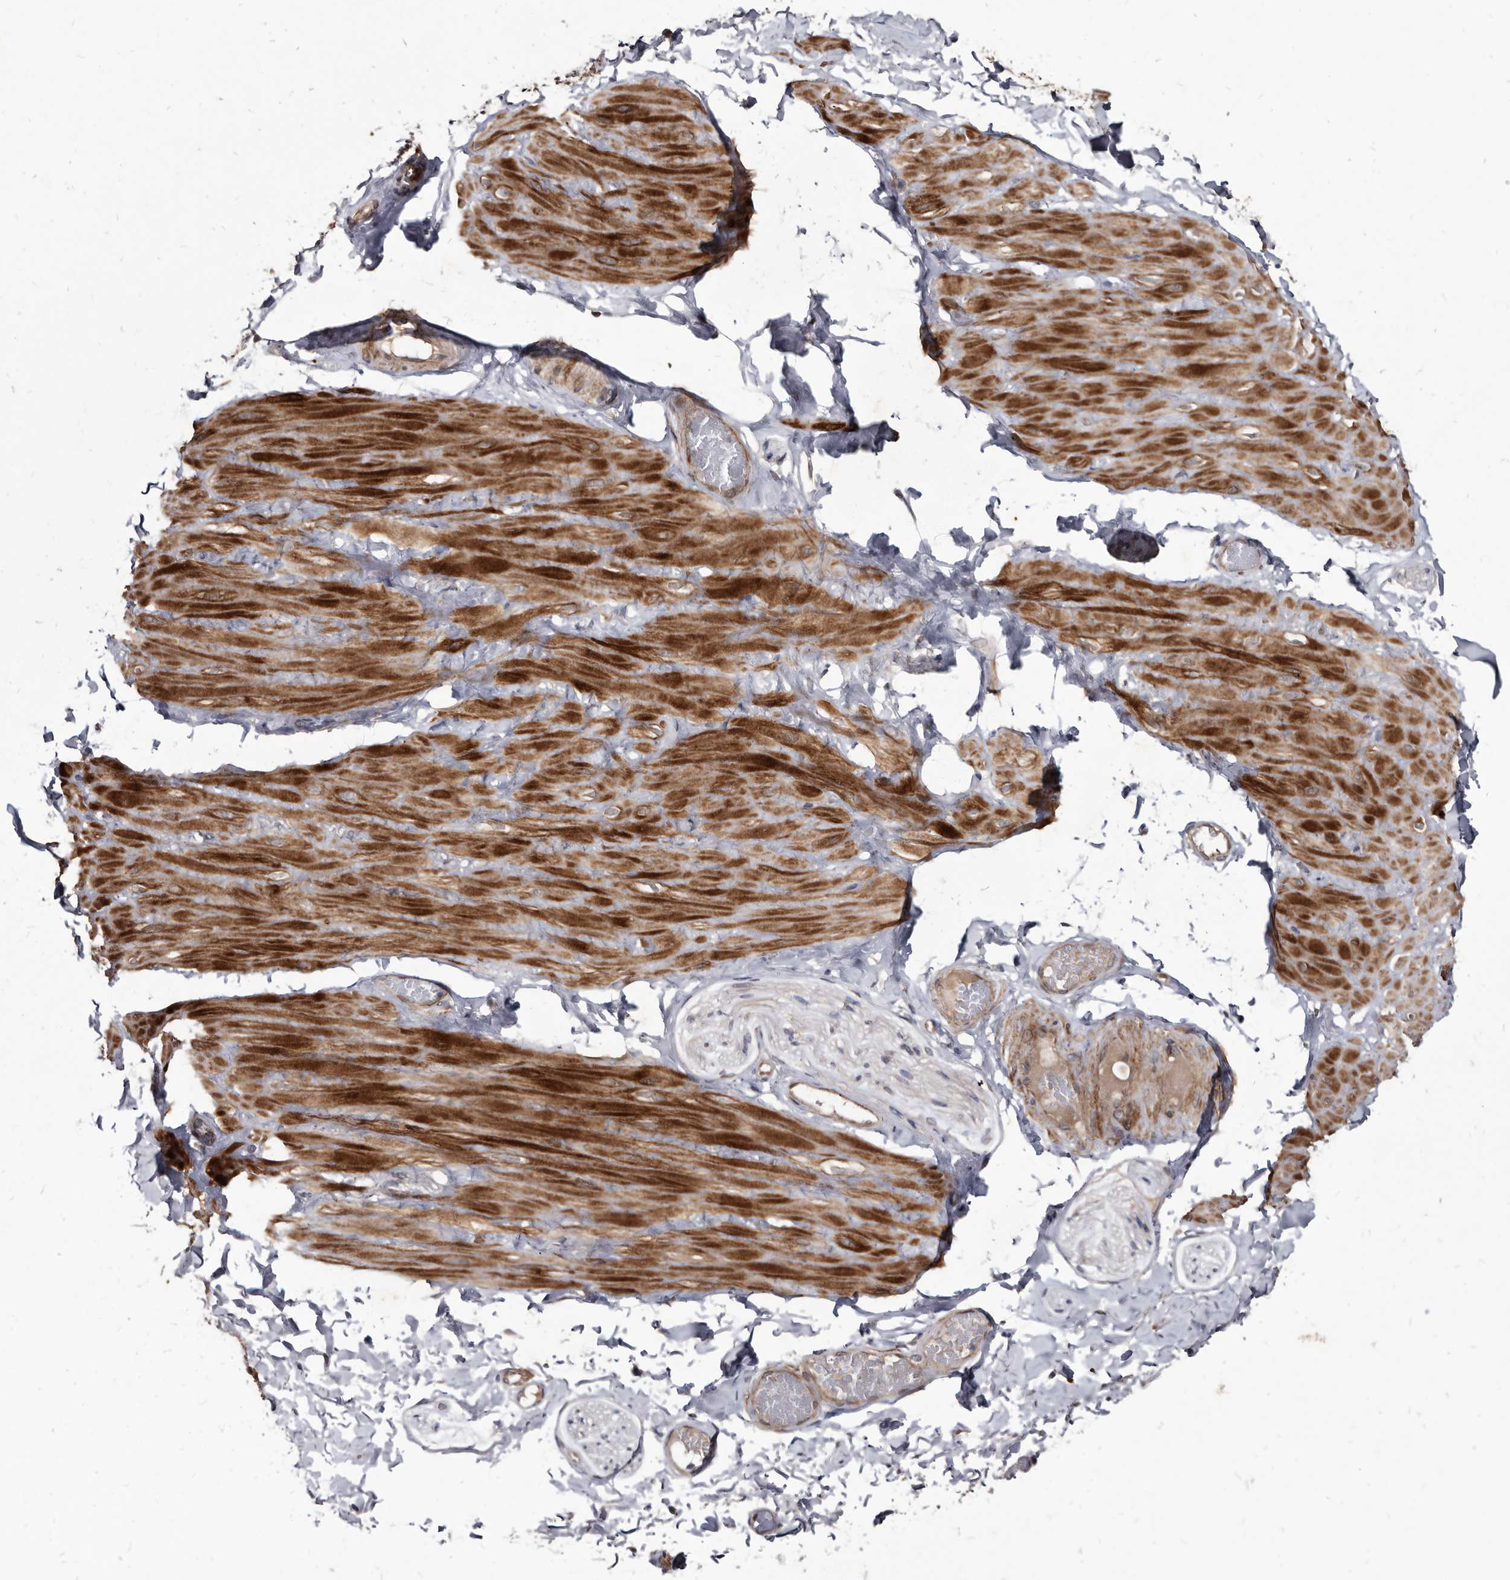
{"staining": {"intensity": "negative", "quantity": "none", "location": "none"}, "tissue": "adipose tissue", "cell_type": "Adipocytes", "image_type": "normal", "snomed": [{"axis": "morphology", "description": "Normal tissue, NOS"}, {"axis": "topography", "description": "Adipose tissue"}, {"axis": "topography", "description": "Vascular tissue"}, {"axis": "topography", "description": "Peripheral nerve tissue"}], "caption": "The photomicrograph demonstrates no significant staining in adipocytes of adipose tissue.", "gene": "PROM1", "patient": {"sex": "male", "age": 25}}